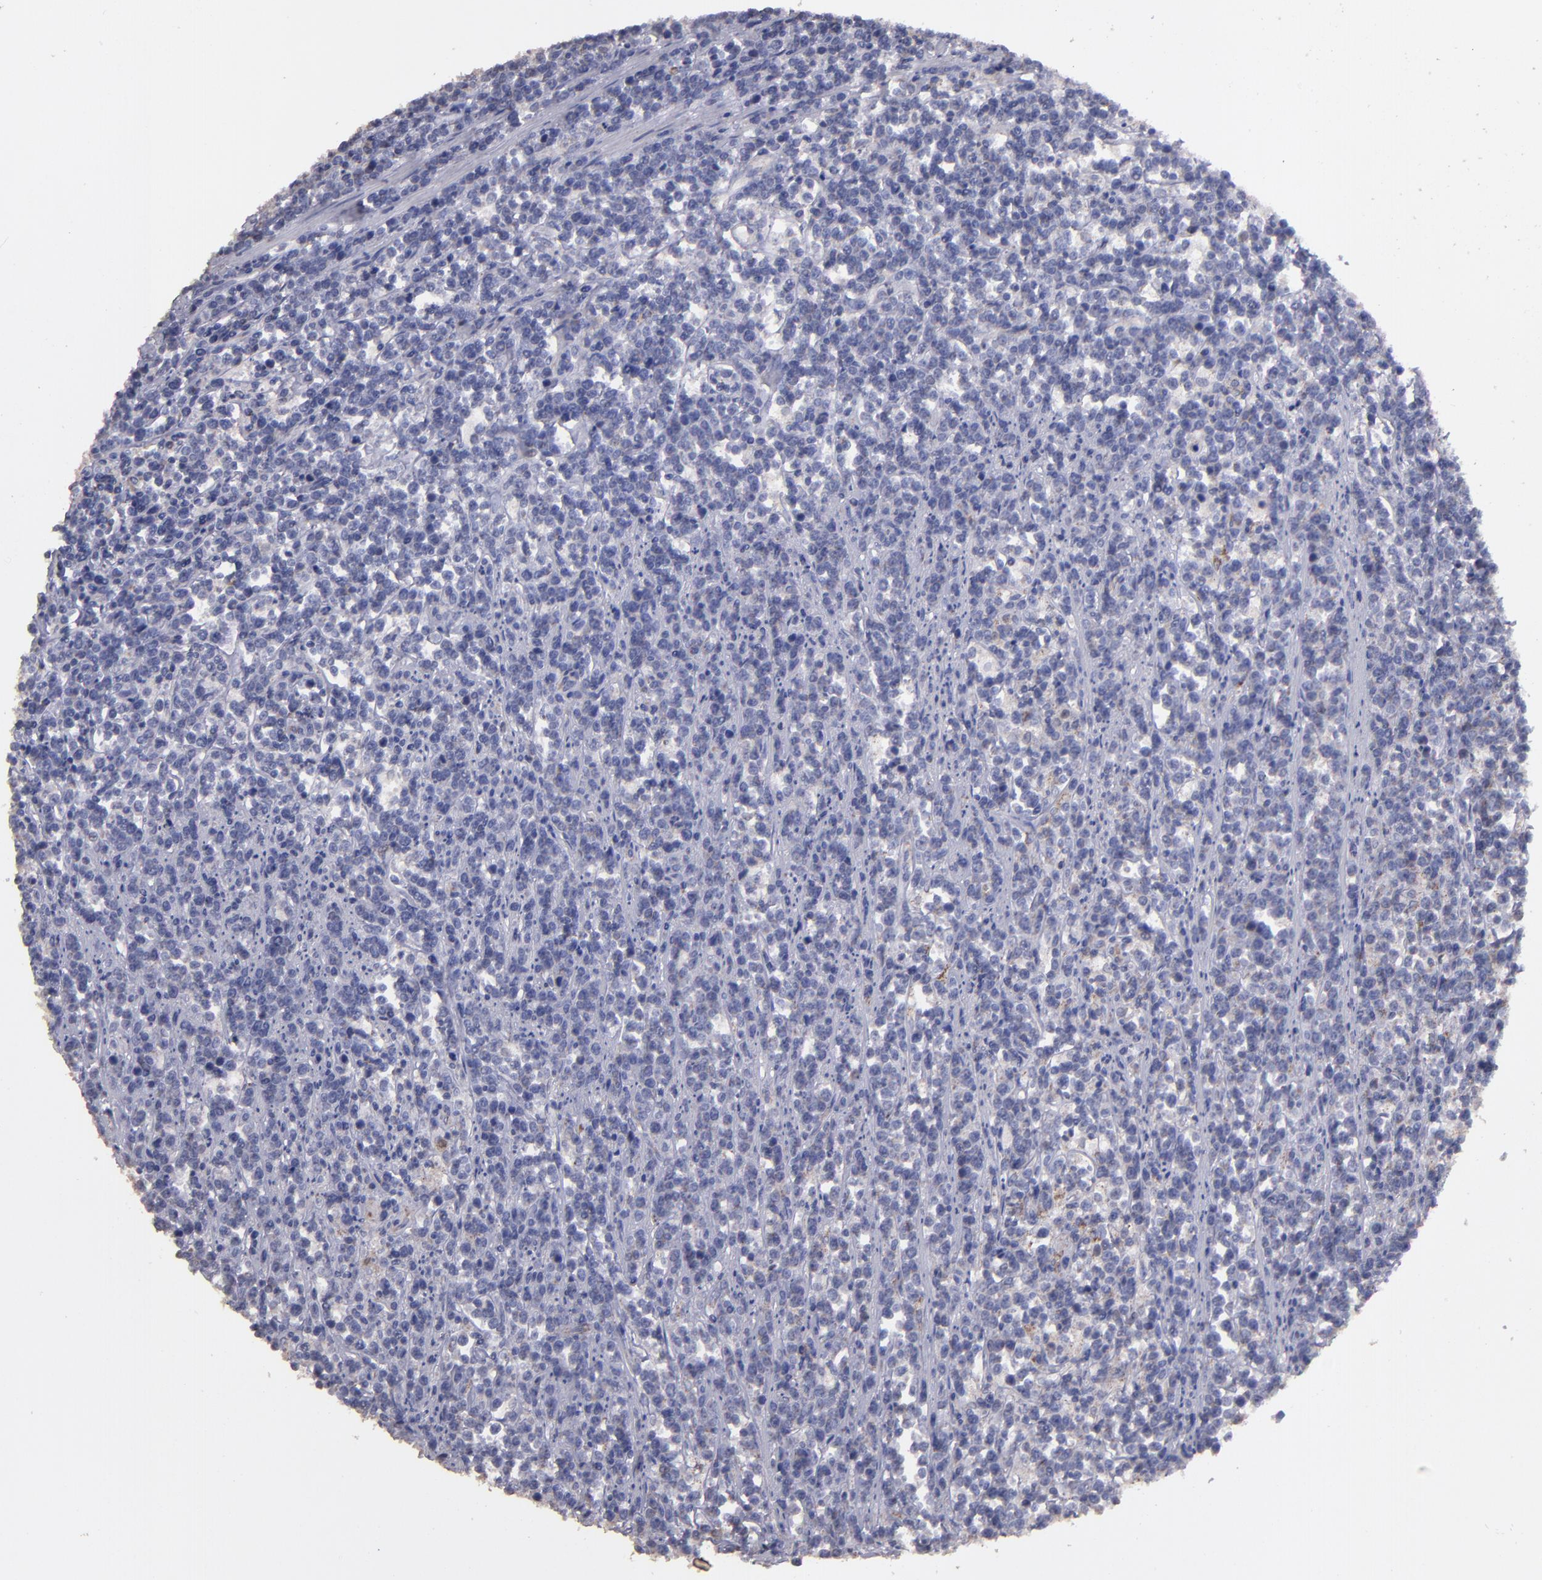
{"staining": {"intensity": "negative", "quantity": "none", "location": "none"}, "tissue": "lymphoma", "cell_type": "Tumor cells", "image_type": "cancer", "snomed": [{"axis": "morphology", "description": "Malignant lymphoma, non-Hodgkin's type, High grade"}, {"axis": "topography", "description": "Small intestine"}, {"axis": "topography", "description": "Colon"}], "caption": "High-grade malignant lymphoma, non-Hodgkin's type was stained to show a protein in brown. There is no significant staining in tumor cells.", "gene": "CLTA", "patient": {"sex": "male", "age": 8}}